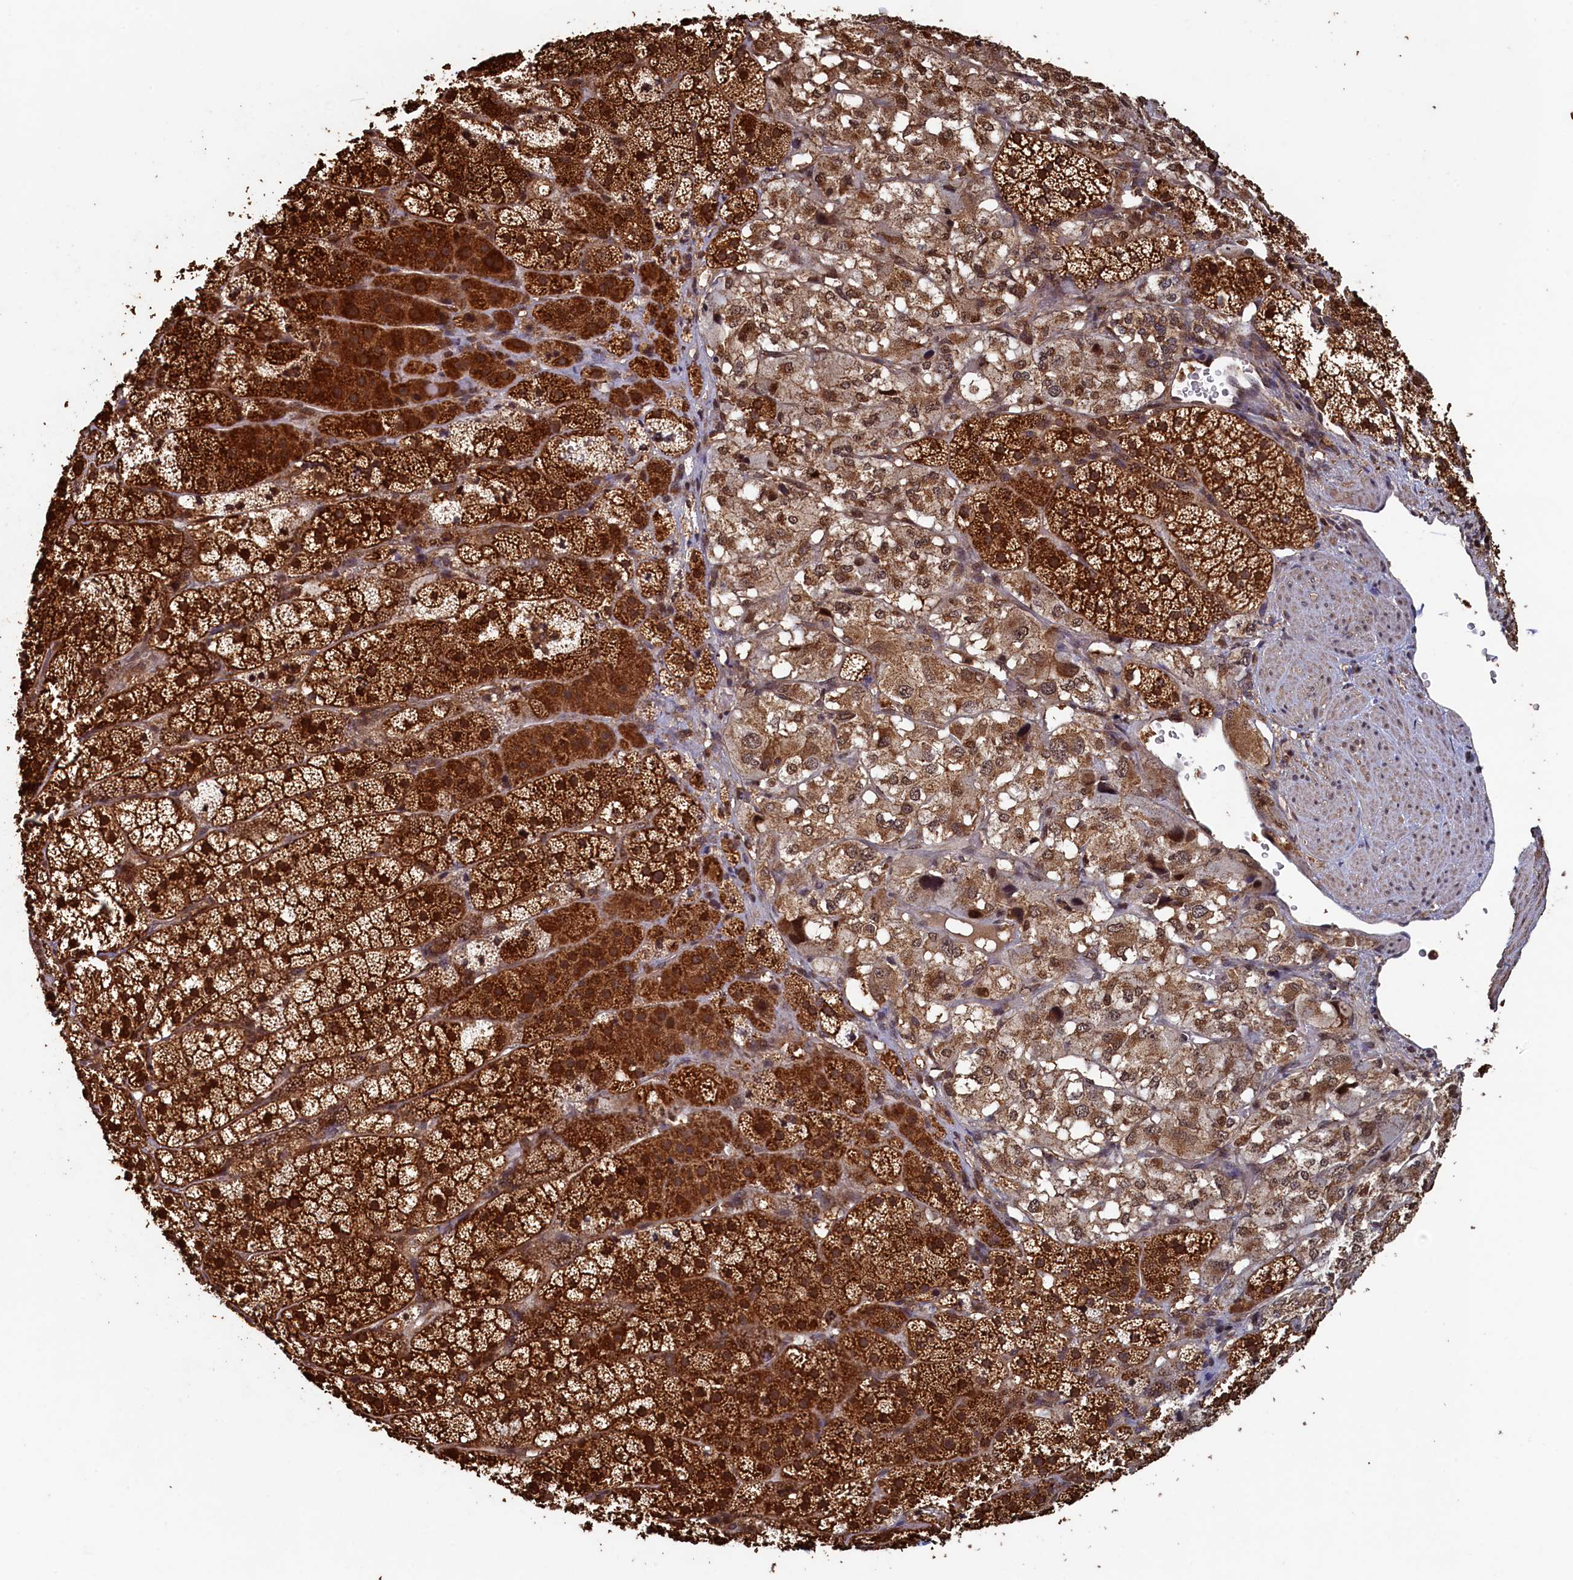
{"staining": {"intensity": "strong", "quantity": ">75%", "location": "cytoplasmic/membranous"}, "tissue": "adrenal gland", "cell_type": "Glandular cells", "image_type": "normal", "snomed": [{"axis": "morphology", "description": "Normal tissue, NOS"}, {"axis": "topography", "description": "Adrenal gland"}], "caption": "Immunohistochemical staining of unremarkable adrenal gland reveals >75% levels of strong cytoplasmic/membranous protein expression in about >75% of glandular cells.", "gene": "PIGN", "patient": {"sex": "female", "age": 44}}